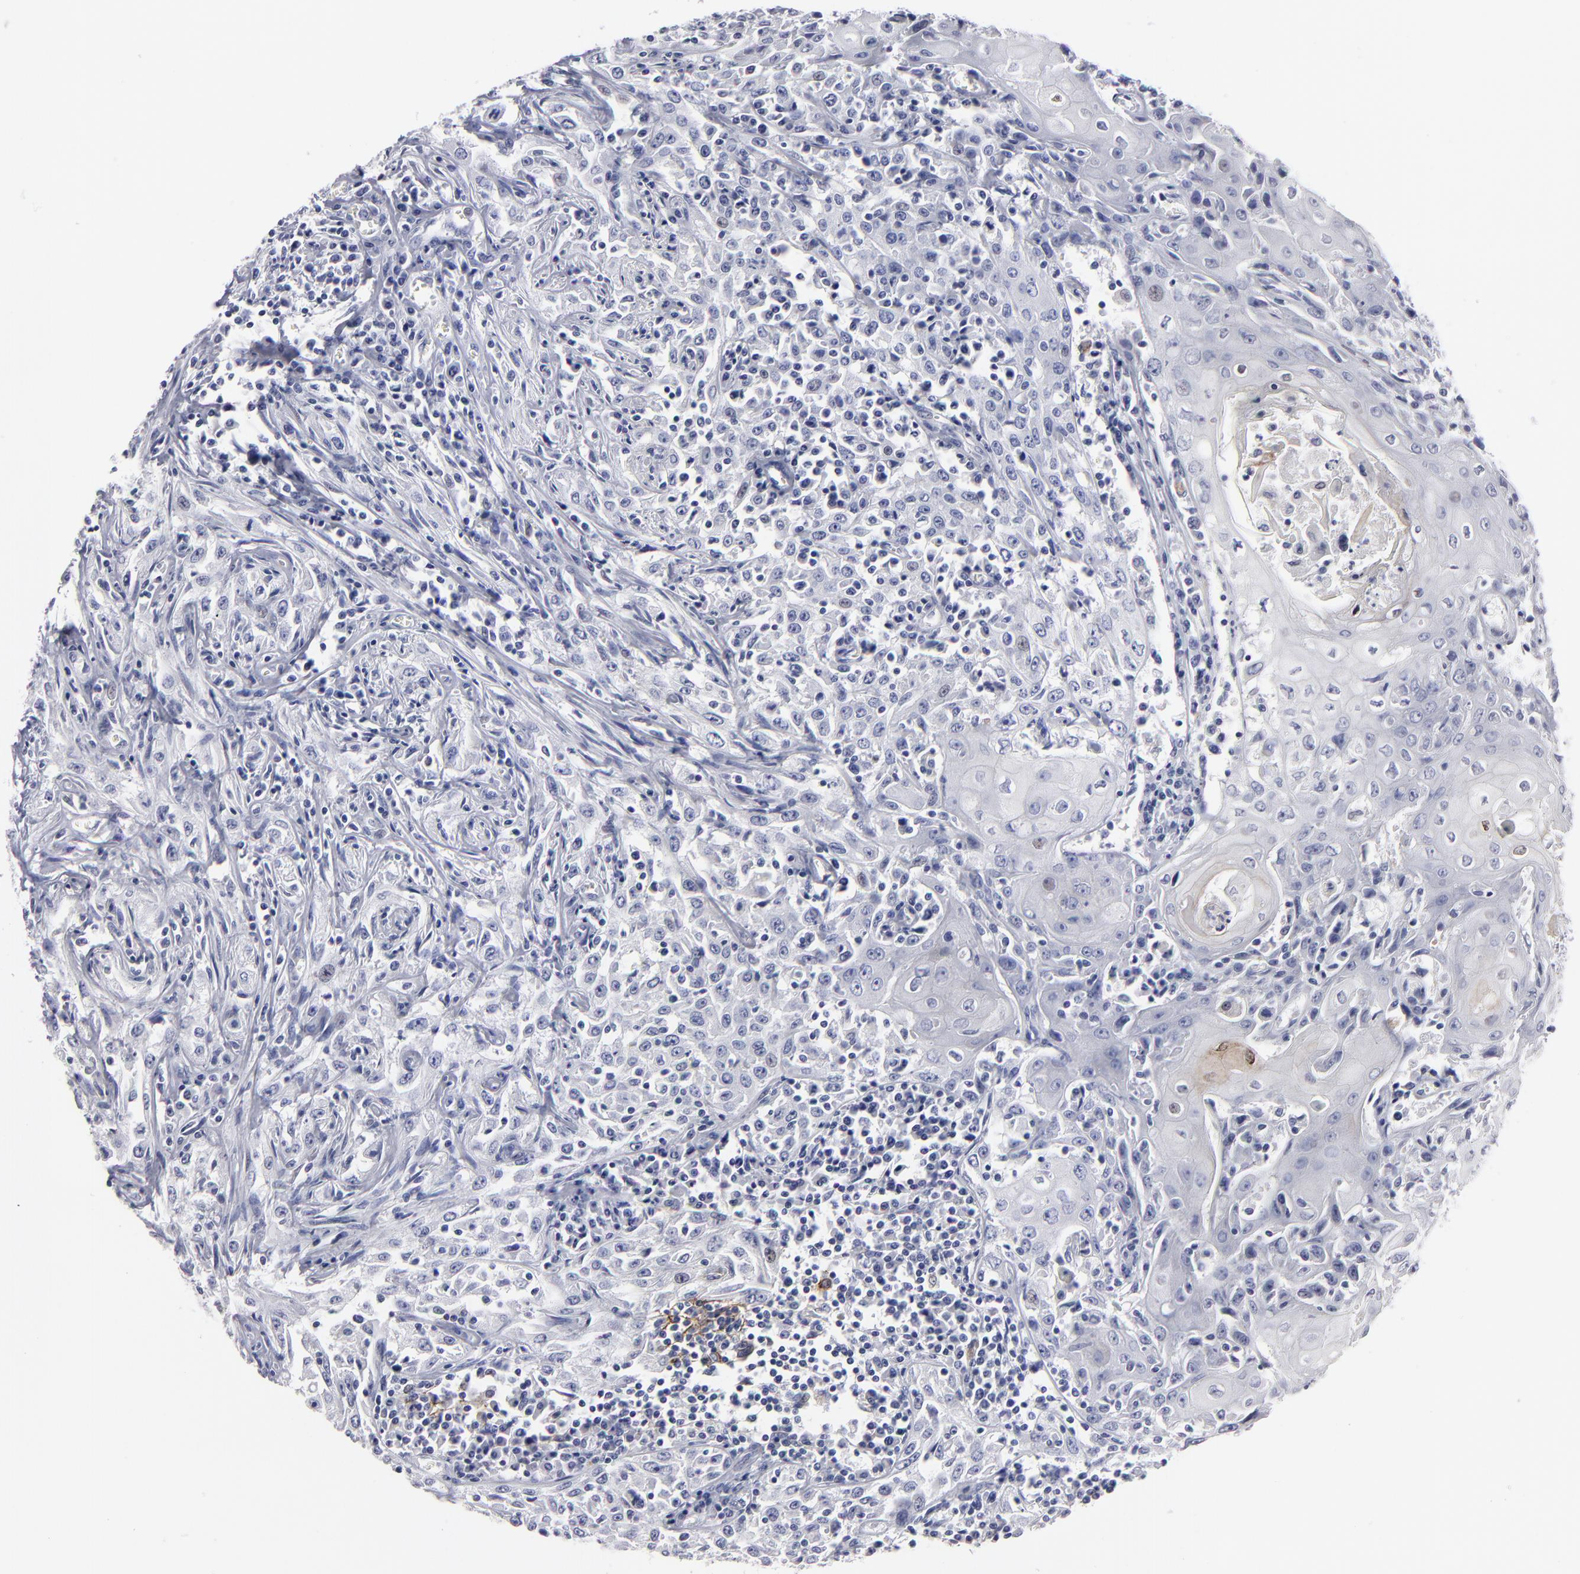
{"staining": {"intensity": "negative", "quantity": "none", "location": "none"}, "tissue": "head and neck cancer", "cell_type": "Tumor cells", "image_type": "cancer", "snomed": [{"axis": "morphology", "description": "Squamous cell carcinoma, NOS"}, {"axis": "topography", "description": "Oral tissue"}, {"axis": "topography", "description": "Head-Neck"}], "caption": "A histopathology image of head and neck squamous cell carcinoma stained for a protein displays no brown staining in tumor cells. Brightfield microscopy of IHC stained with DAB (3,3'-diaminobenzidine) (brown) and hematoxylin (blue), captured at high magnification.", "gene": "CADM3", "patient": {"sex": "female", "age": 76}}